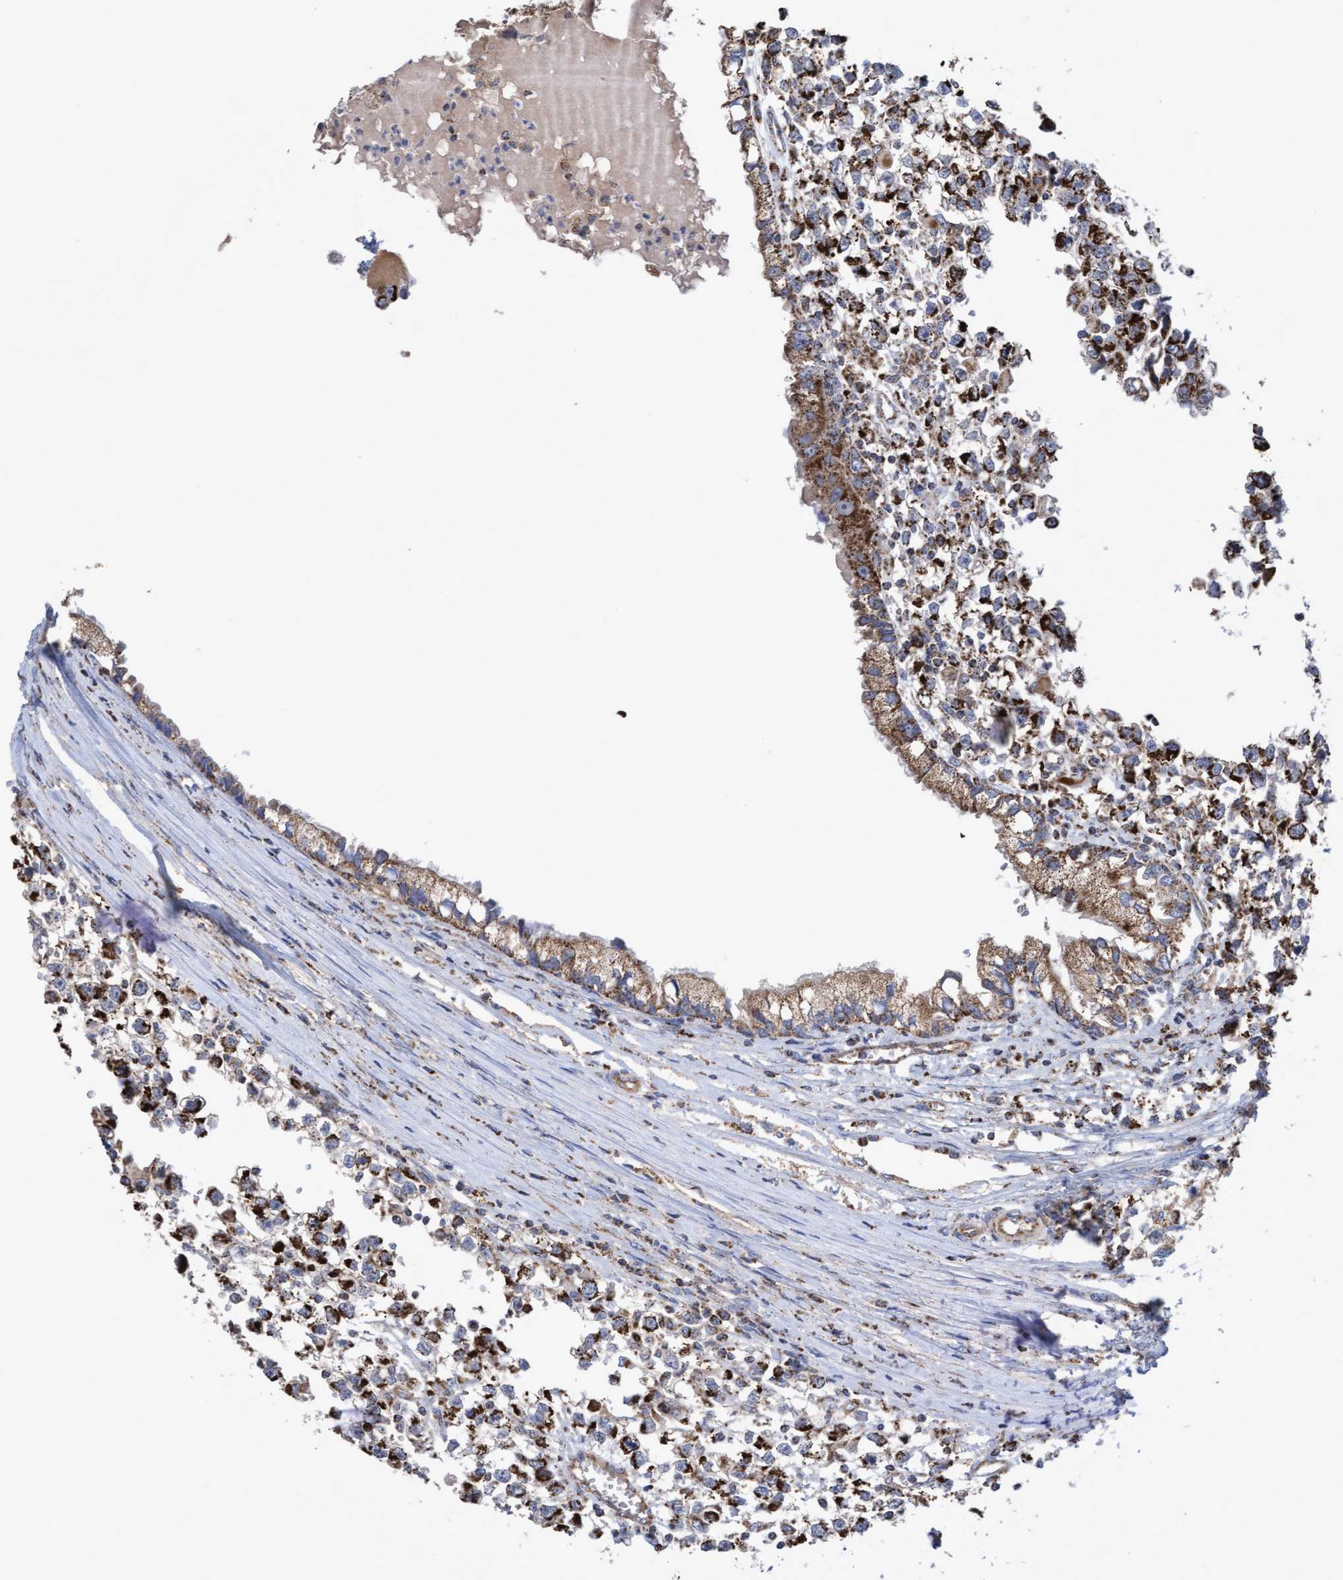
{"staining": {"intensity": "strong", "quantity": ">75%", "location": "cytoplasmic/membranous"}, "tissue": "testis cancer", "cell_type": "Tumor cells", "image_type": "cancer", "snomed": [{"axis": "morphology", "description": "Seminoma, NOS"}, {"axis": "morphology", "description": "Carcinoma, Embryonal, NOS"}, {"axis": "topography", "description": "Testis"}], "caption": "Protein expression analysis of testis embryonal carcinoma shows strong cytoplasmic/membranous expression in about >75% of tumor cells.", "gene": "COBL", "patient": {"sex": "male", "age": 51}}